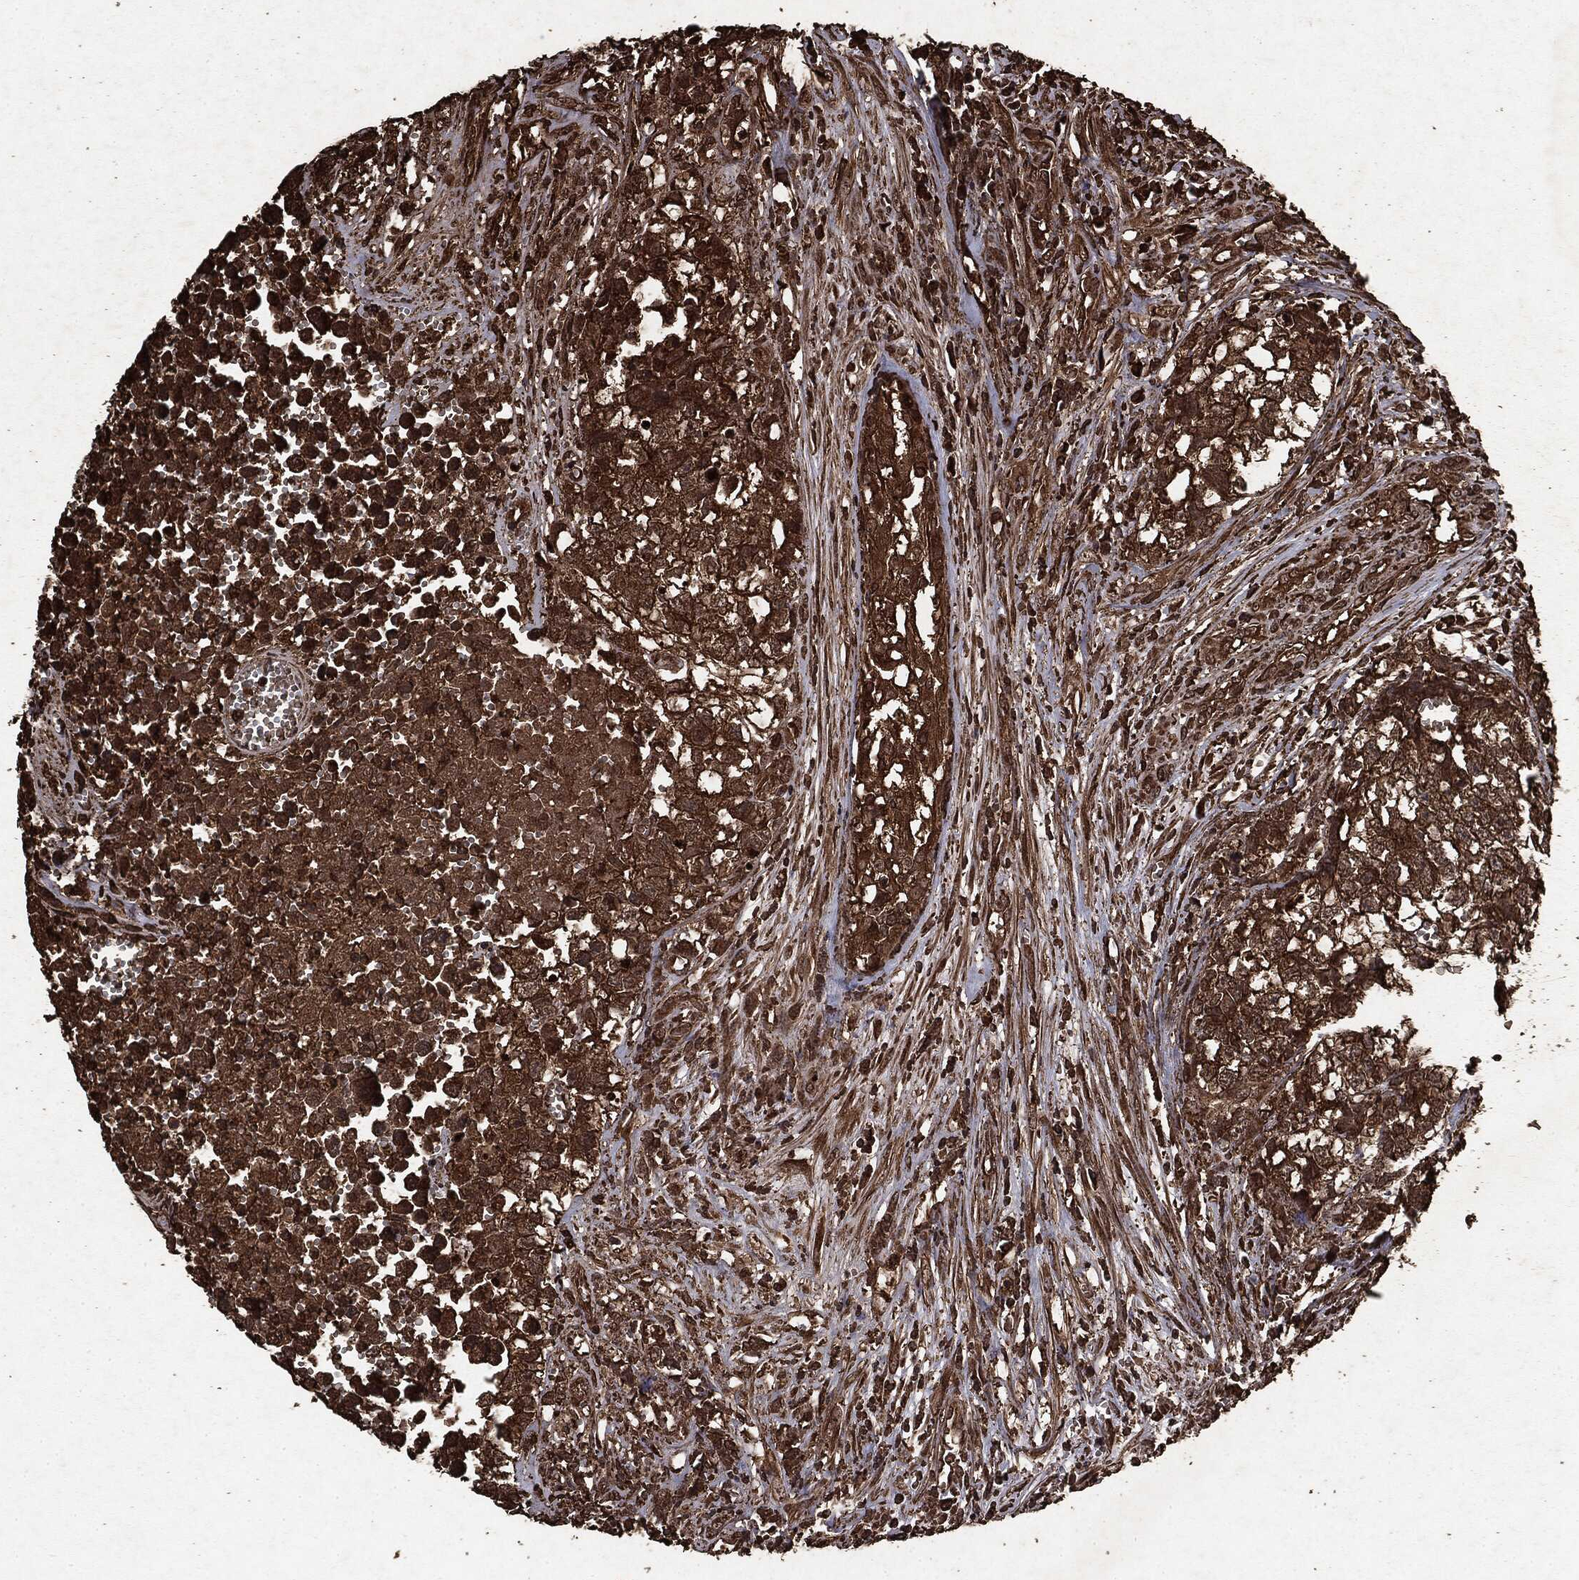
{"staining": {"intensity": "strong", "quantity": ">75%", "location": "cytoplasmic/membranous"}, "tissue": "testis cancer", "cell_type": "Tumor cells", "image_type": "cancer", "snomed": [{"axis": "morphology", "description": "Seminoma, NOS"}, {"axis": "morphology", "description": "Carcinoma, Embryonal, NOS"}, {"axis": "topography", "description": "Testis"}], "caption": "Immunohistochemistry photomicrograph of neoplastic tissue: testis cancer (embryonal carcinoma) stained using immunohistochemistry (IHC) shows high levels of strong protein expression localized specifically in the cytoplasmic/membranous of tumor cells, appearing as a cytoplasmic/membranous brown color.", "gene": "ARAF", "patient": {"sex": "male", "age": 22}}